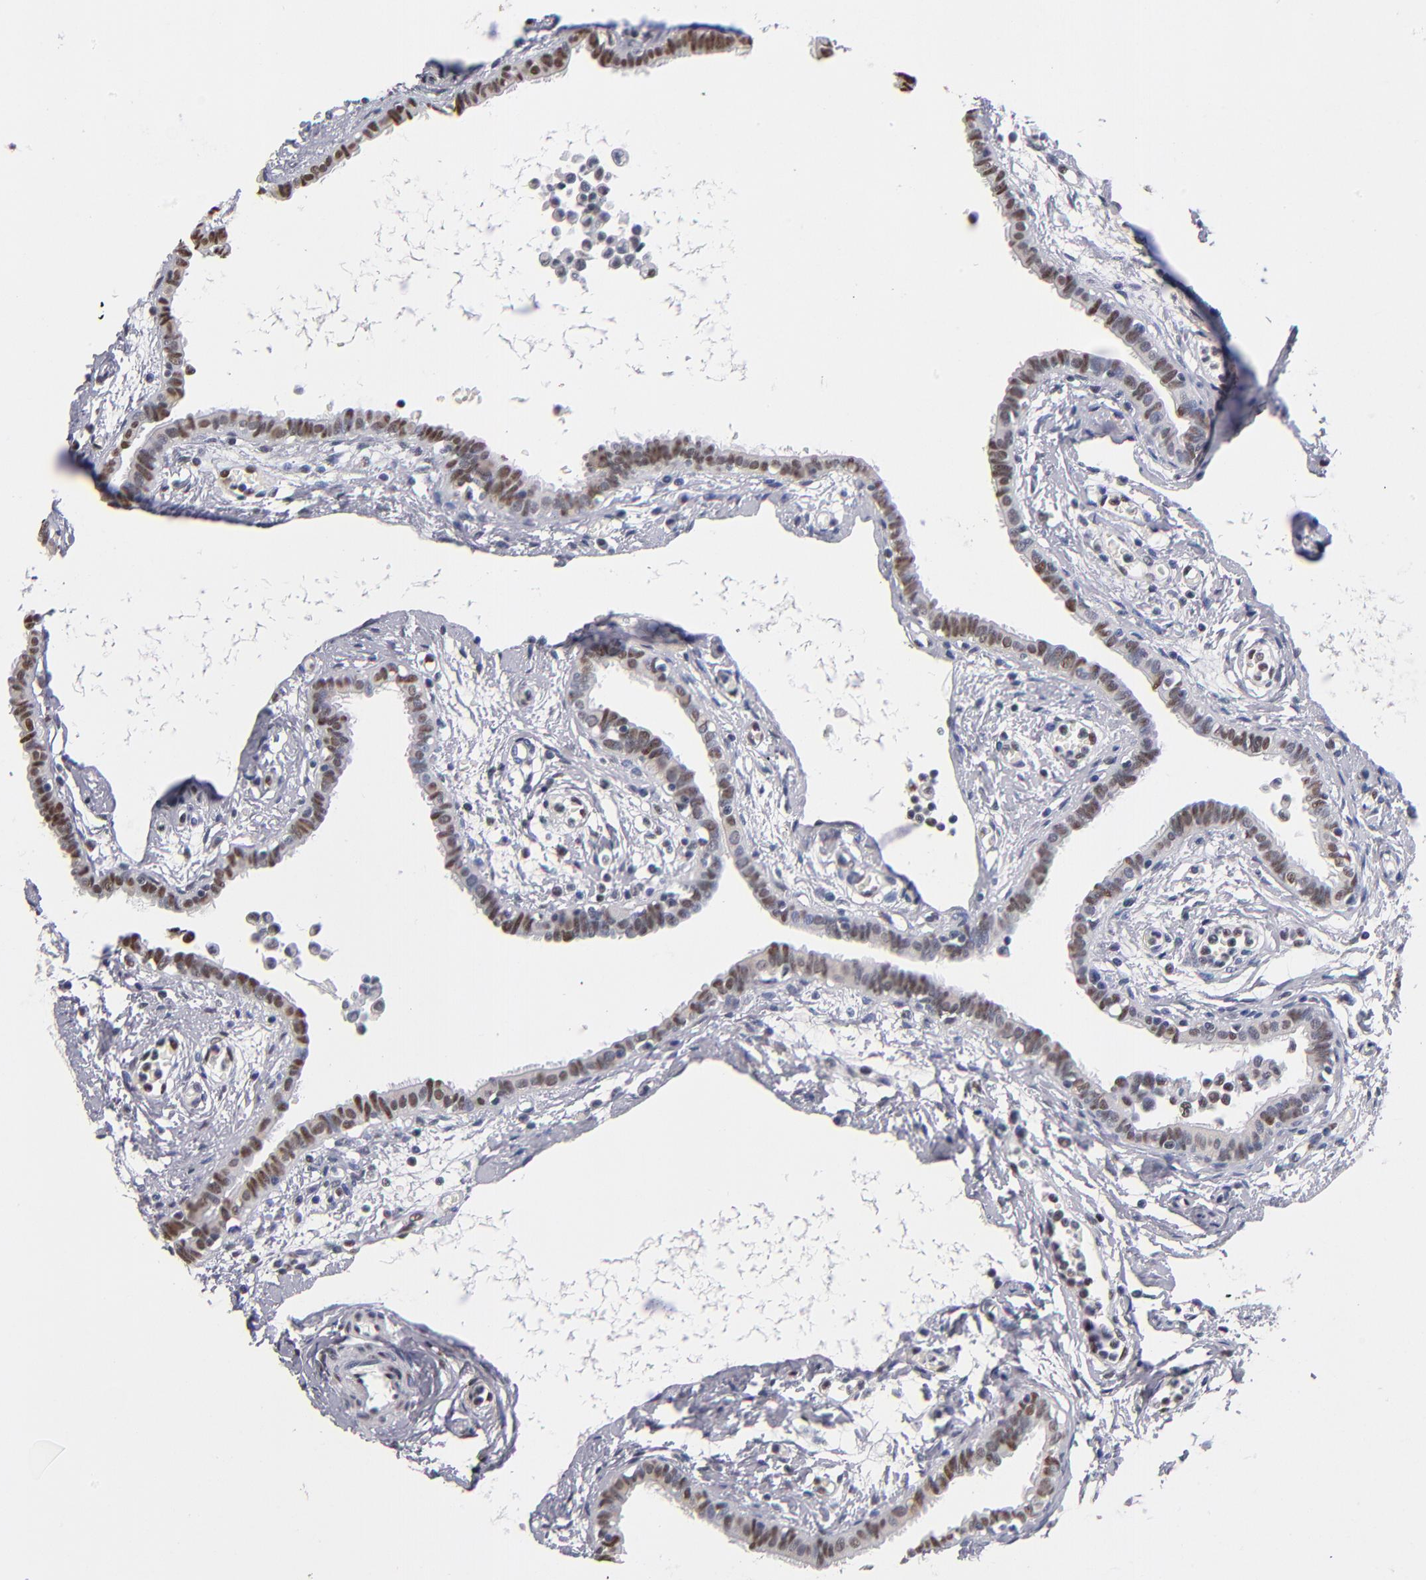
{"staining": {"intensity": "moderate", "quantity": "25%-75%", "location": "nuclear"}, "tissue": "fallopian tube", "cell_type": "Glandular cells", "image_type": "normal", "snomed": [{"axis": "morphology", "description": "Normal tissue, NOS"}, {"axis": "topography", "description": "Fallopian tube"}], "caption": "Immunohistochemistry (DAB) staining of benign fallopian tube reveals moderate nuclear protein expression in about 25%-75% of glandular cells.", "gene": "MN1", "patient": {"sex": "female", "age": 54}}